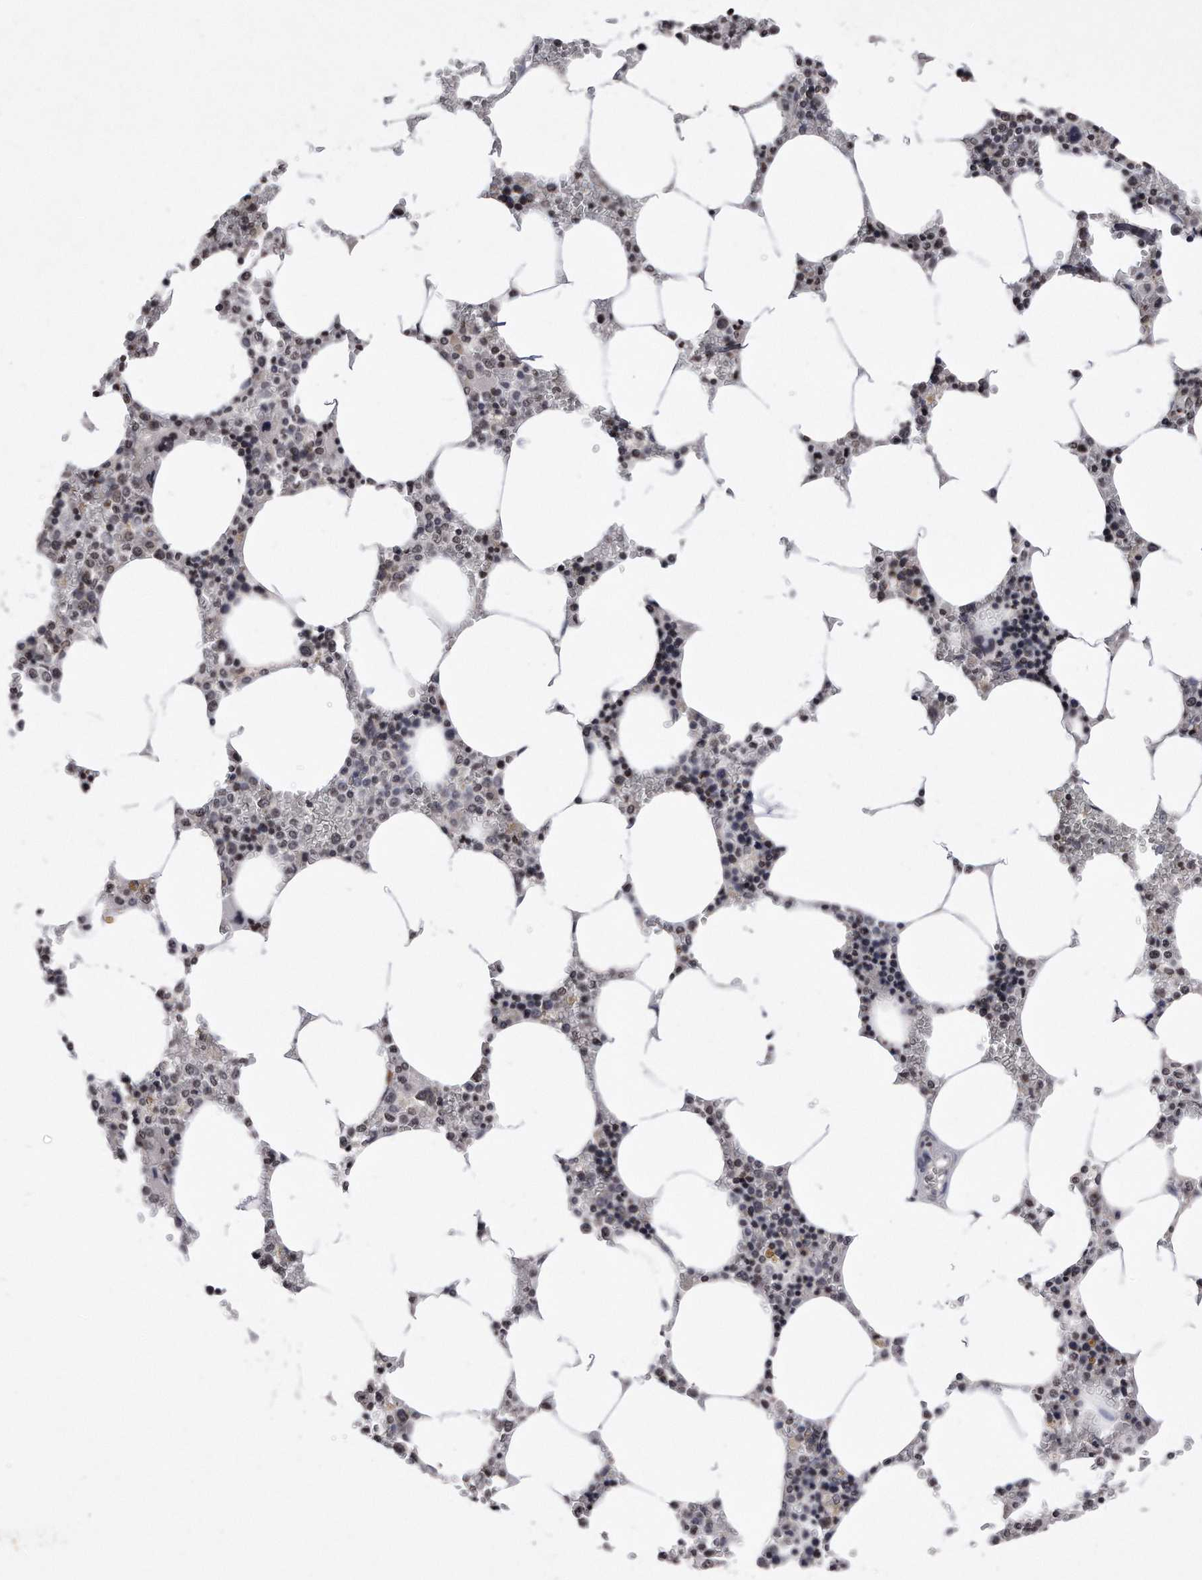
{"staining": {"intensity": "moderate", "quantity": "<25%", "location": "cytoplasmic/membranous"}, "tissue": "bone marrow", "cell_type": "Hematopoietic cells", "image_type": "normal", "snomed": [{"axis": "morphology", "description": "Normal tissue, NOS"}, {"axis": "topography", "description": "Bone marrow"}], "caption": "IHC histopathology image of benign bone marrow stained for a protein (brown), which displays low levels of moderate cytoplasmic/membranous positivity in about <25% of hematopoietic cells.", "gene": "DAB1", "patient": {"sex": "male", "age": 70}}